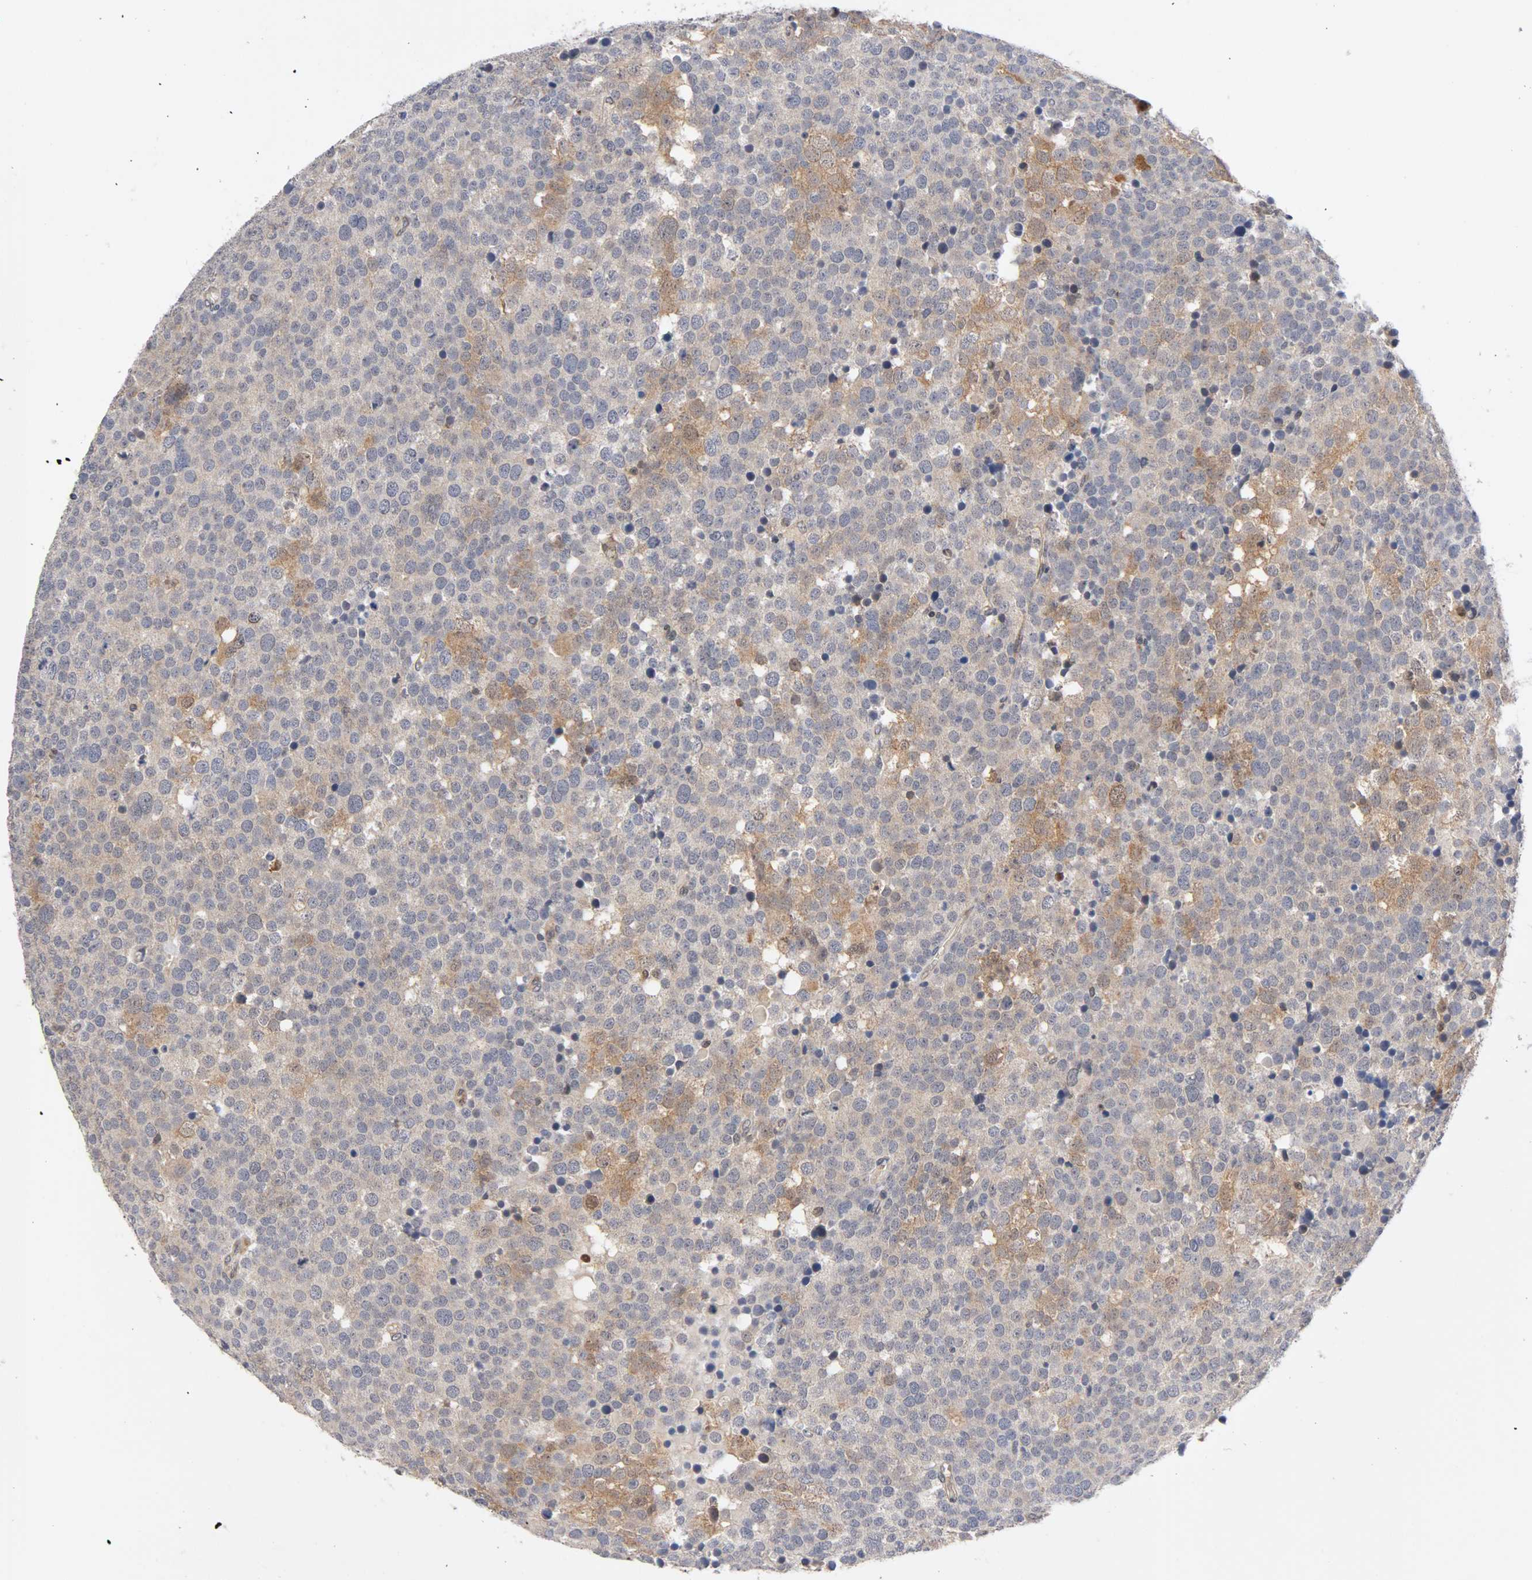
{"staining": {"intensity": "weak", "quantity": "25%-75%", "location": "cytoplasmic/membranous,nuclear"}, "tissue": "testis cancer", "cell_type": "Tumor cells", "image_type": "cancer", "snomed": [{"axis": "morphology", "description": "Seminoma, NOS"}, {"axis": "topography", "description": "Testis"}], "caption": "Protein analysis of seminoma (testis) tissue demonstrates weak cytoplasmic/membranous and nuclear expression in approximately 25%-75% of tumor cells.", "gene": "UBE2M", "patient": {"sex": "male", "age": 71}}